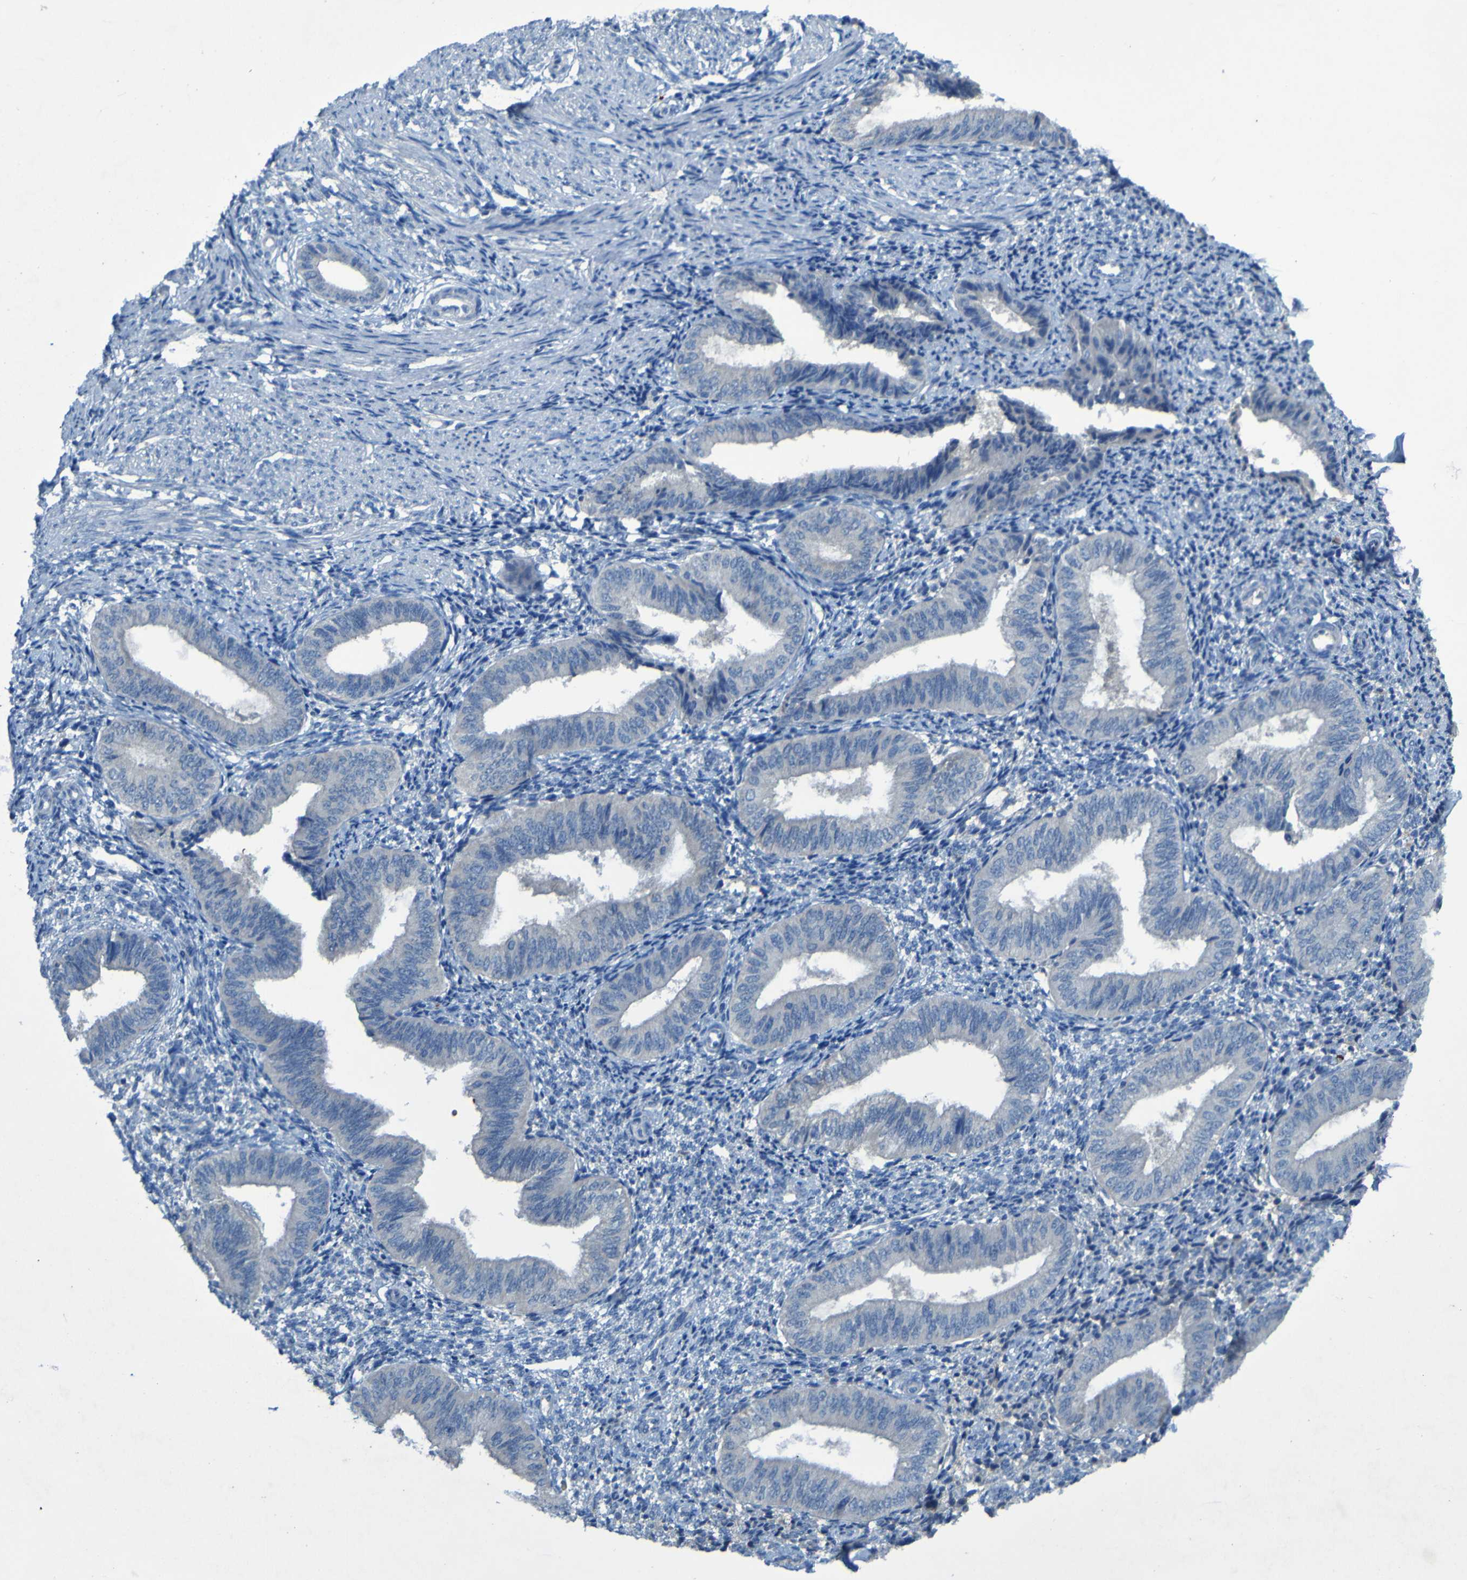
{"staining": {"intensity": "negative", "quantity": "none", "location": "none"}, "tissue": "endometrium", "cell_type": "Cells in endometrial stroma", "image_type": "normal", "snomed": [{"axis": "morphology", "description": "Normal tissue, NOS"}, {"axis": "topography", "description": "Endometrium"}], "caption": "A high-resolution micrograph shows IHC staining of unremarkable endometrium, which demonstrates no significant positivity in cells in endometrial stroma.", "gene": "SGK2", "patient": {"sex": "female", "age": 50}}